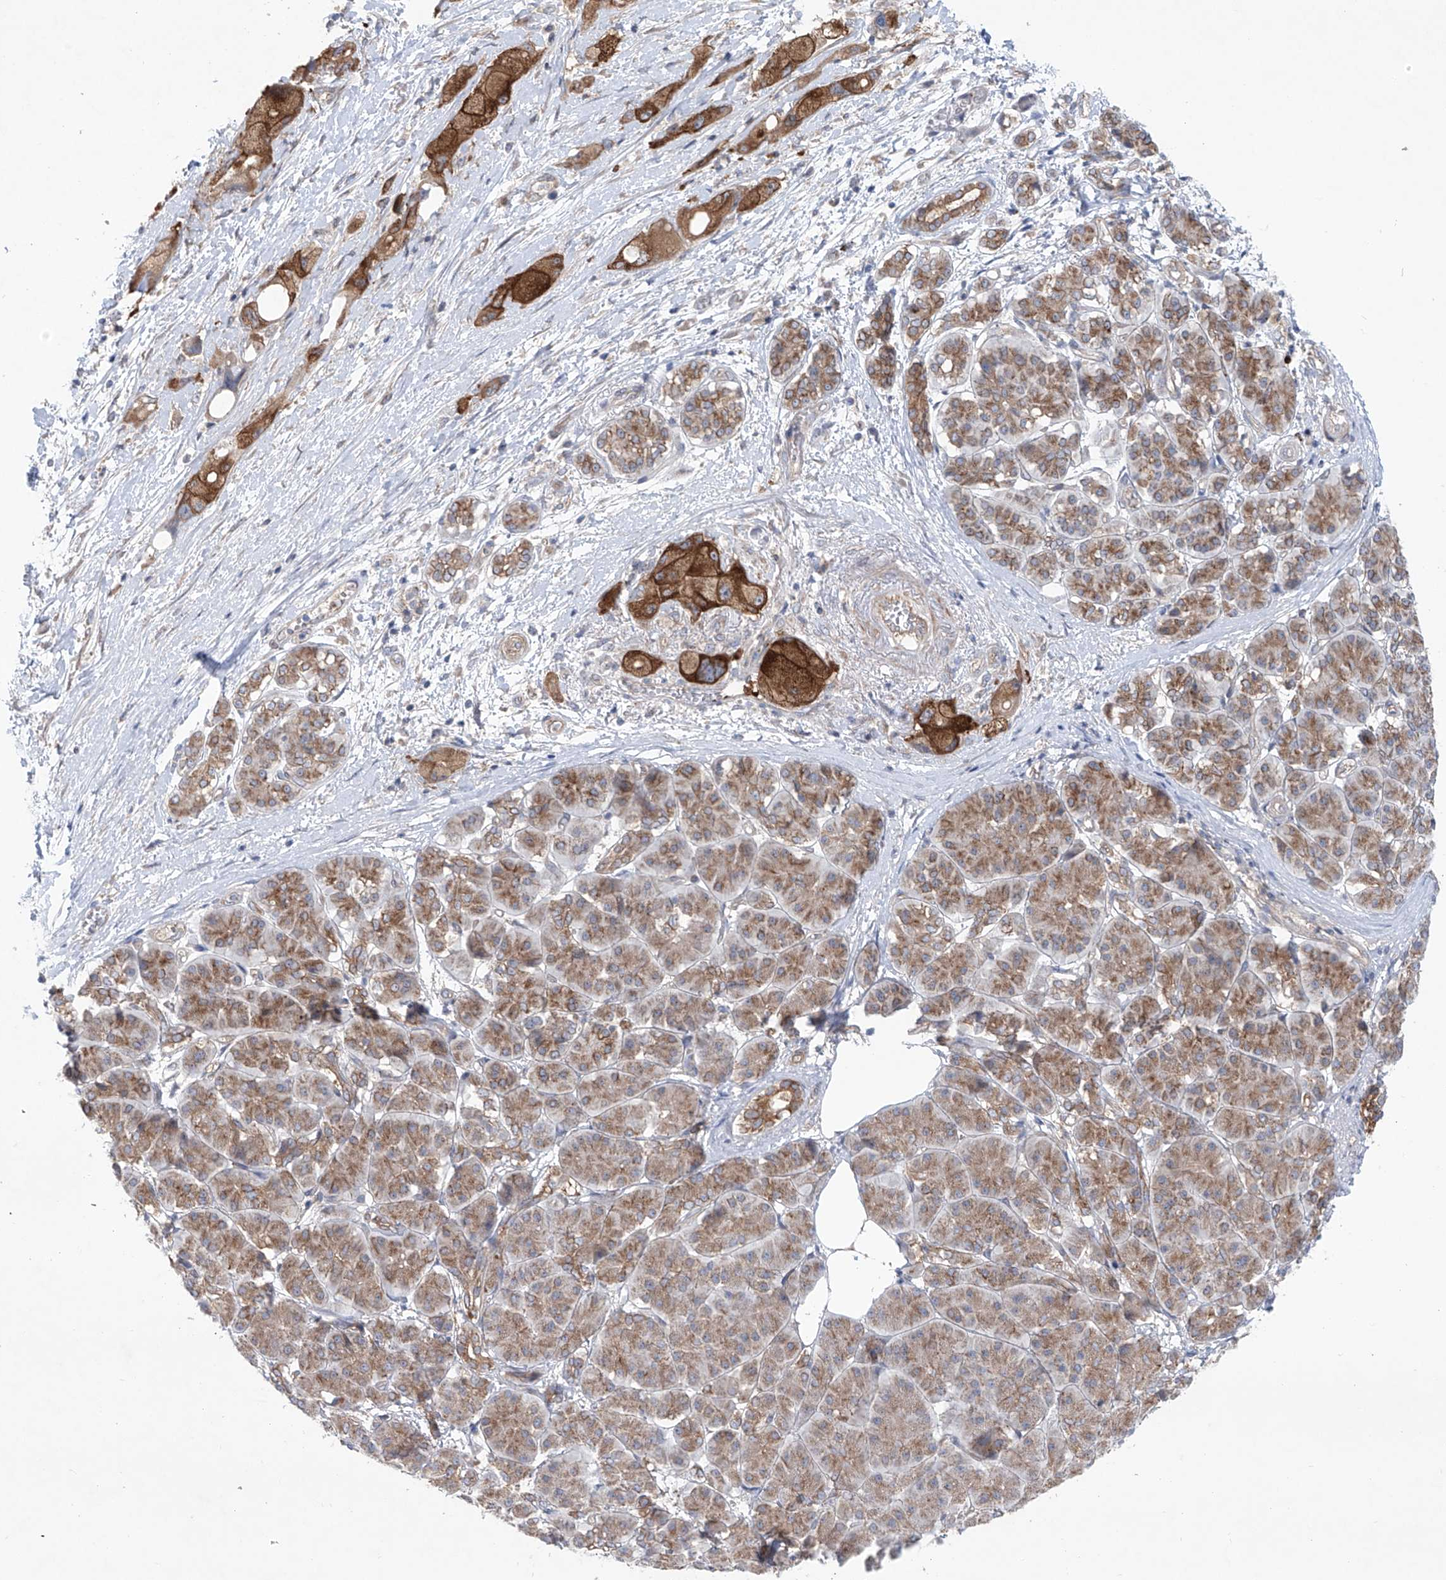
{"staining": {"intensity": "moderate", "quantity": ">75%", "location": "cytoplasmic/membranous"}, "tissue": "pancreatic cancer", "cell_type": "Tumor cells", "image_type": "cancer", "snomed": [{"axis": "morphology", "description": "Normal tissue, NOS"}, {"axis": "morphology", "description": "Adenocarcinoma, NOS"}, {"axis": "topography", "description": "Pancreas"}], "caption": "Immunohistochemical staining of pancreatic cancer (adenocarcinoma) reveals medium levels of moderate cytoplasmic/membranous protein expression in about >75% of tumor cells.", "gene": "KLC4", "patient": {"sex": "female", "age": 68}}